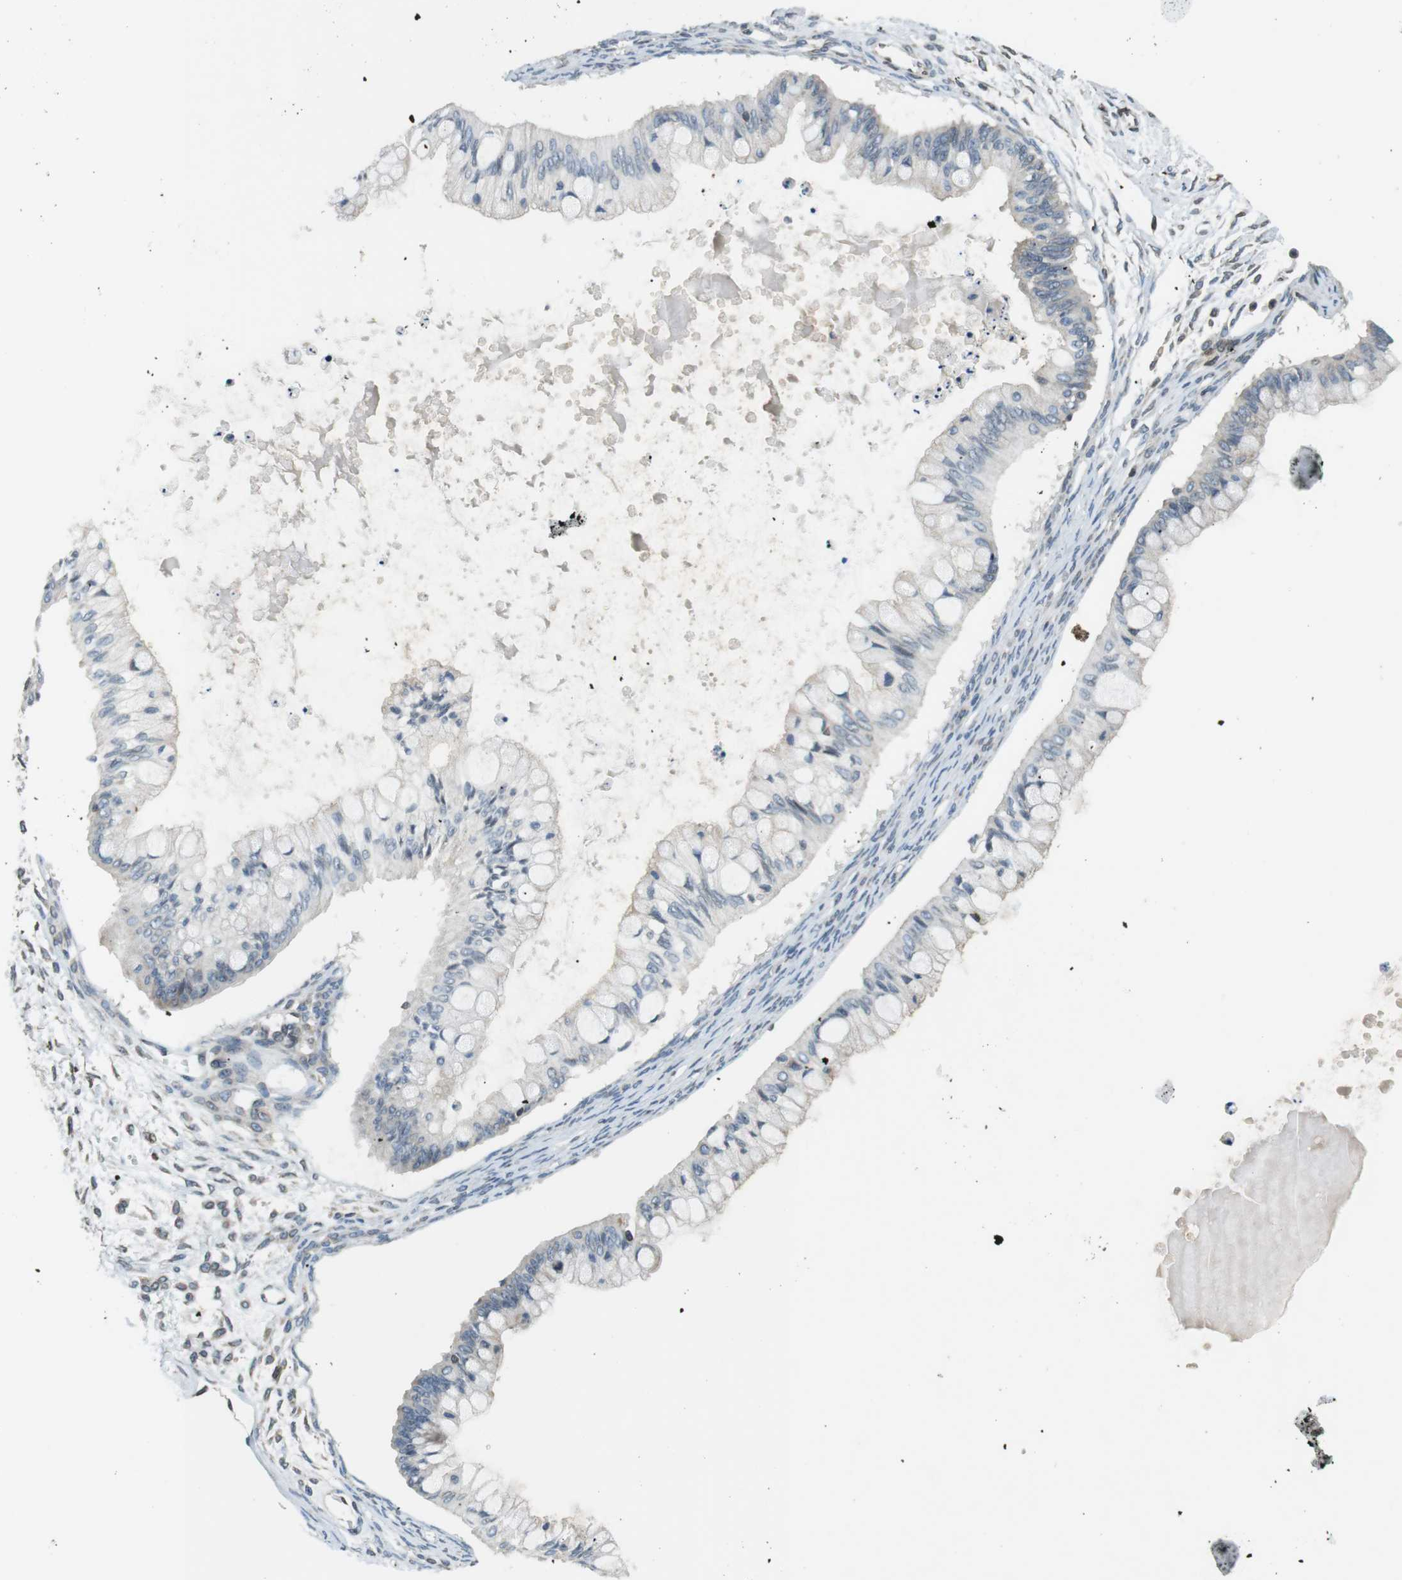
{"staining": {"intensity": "negative", "quantity": "none", "location": "none"}, "tissue": "ovarian cancer", "cell_type": "Tumor cells", "image_type": "cancer", "snomed": [{"axis": "morphology", "description": "Cystadenocarcinoma, mucinous, NOS"}, {"axis": "topography", "description": "Ovary"}], "caption": "The immunohistochemistry photomicrograph has no significant staining in tumor cells of ovarian cancer (mucinous cystadenocarcinoma) tissue.", "gene": "TMX4", "patient": {"sex": "female", "age": 57}}